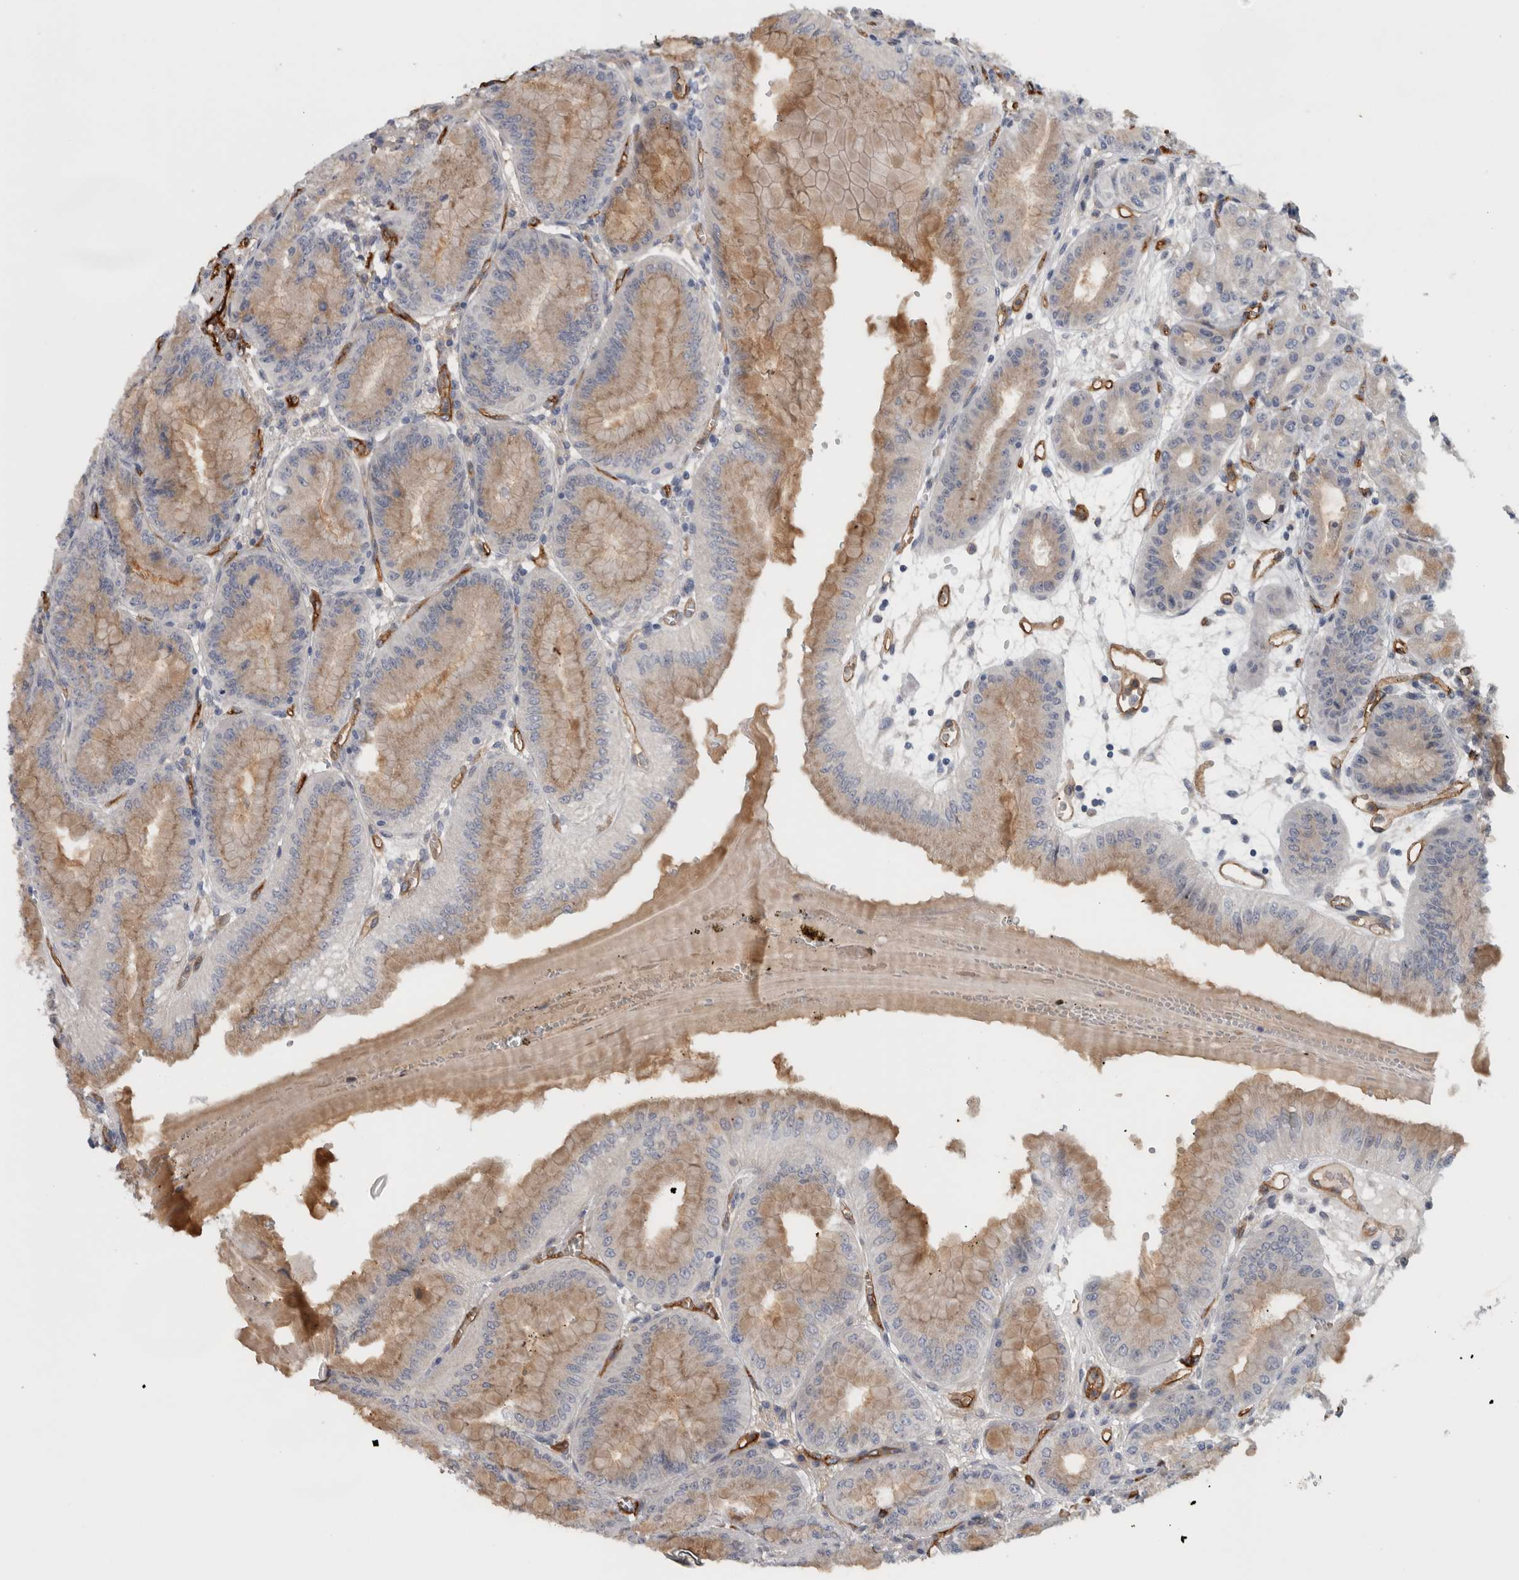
{"staining": {"intensity": "weak", "quantity": "<25%", "location": "cytoplasmic/membranous"}, "tissue": "stomach", "cell_type": "Glandular cells", "image_type": "normal", "snomed": [{"axis": "morphology", "description": "Normal tissue, NOS"}, {"axis": "topography", "description": "Stomach, lower"}], "caption": "Immunohistochemistry of unremarkable stomach exhibits no staining in glandular cells.", "gene": "CD59", "patient": {"sex": "male", "age": 71}}